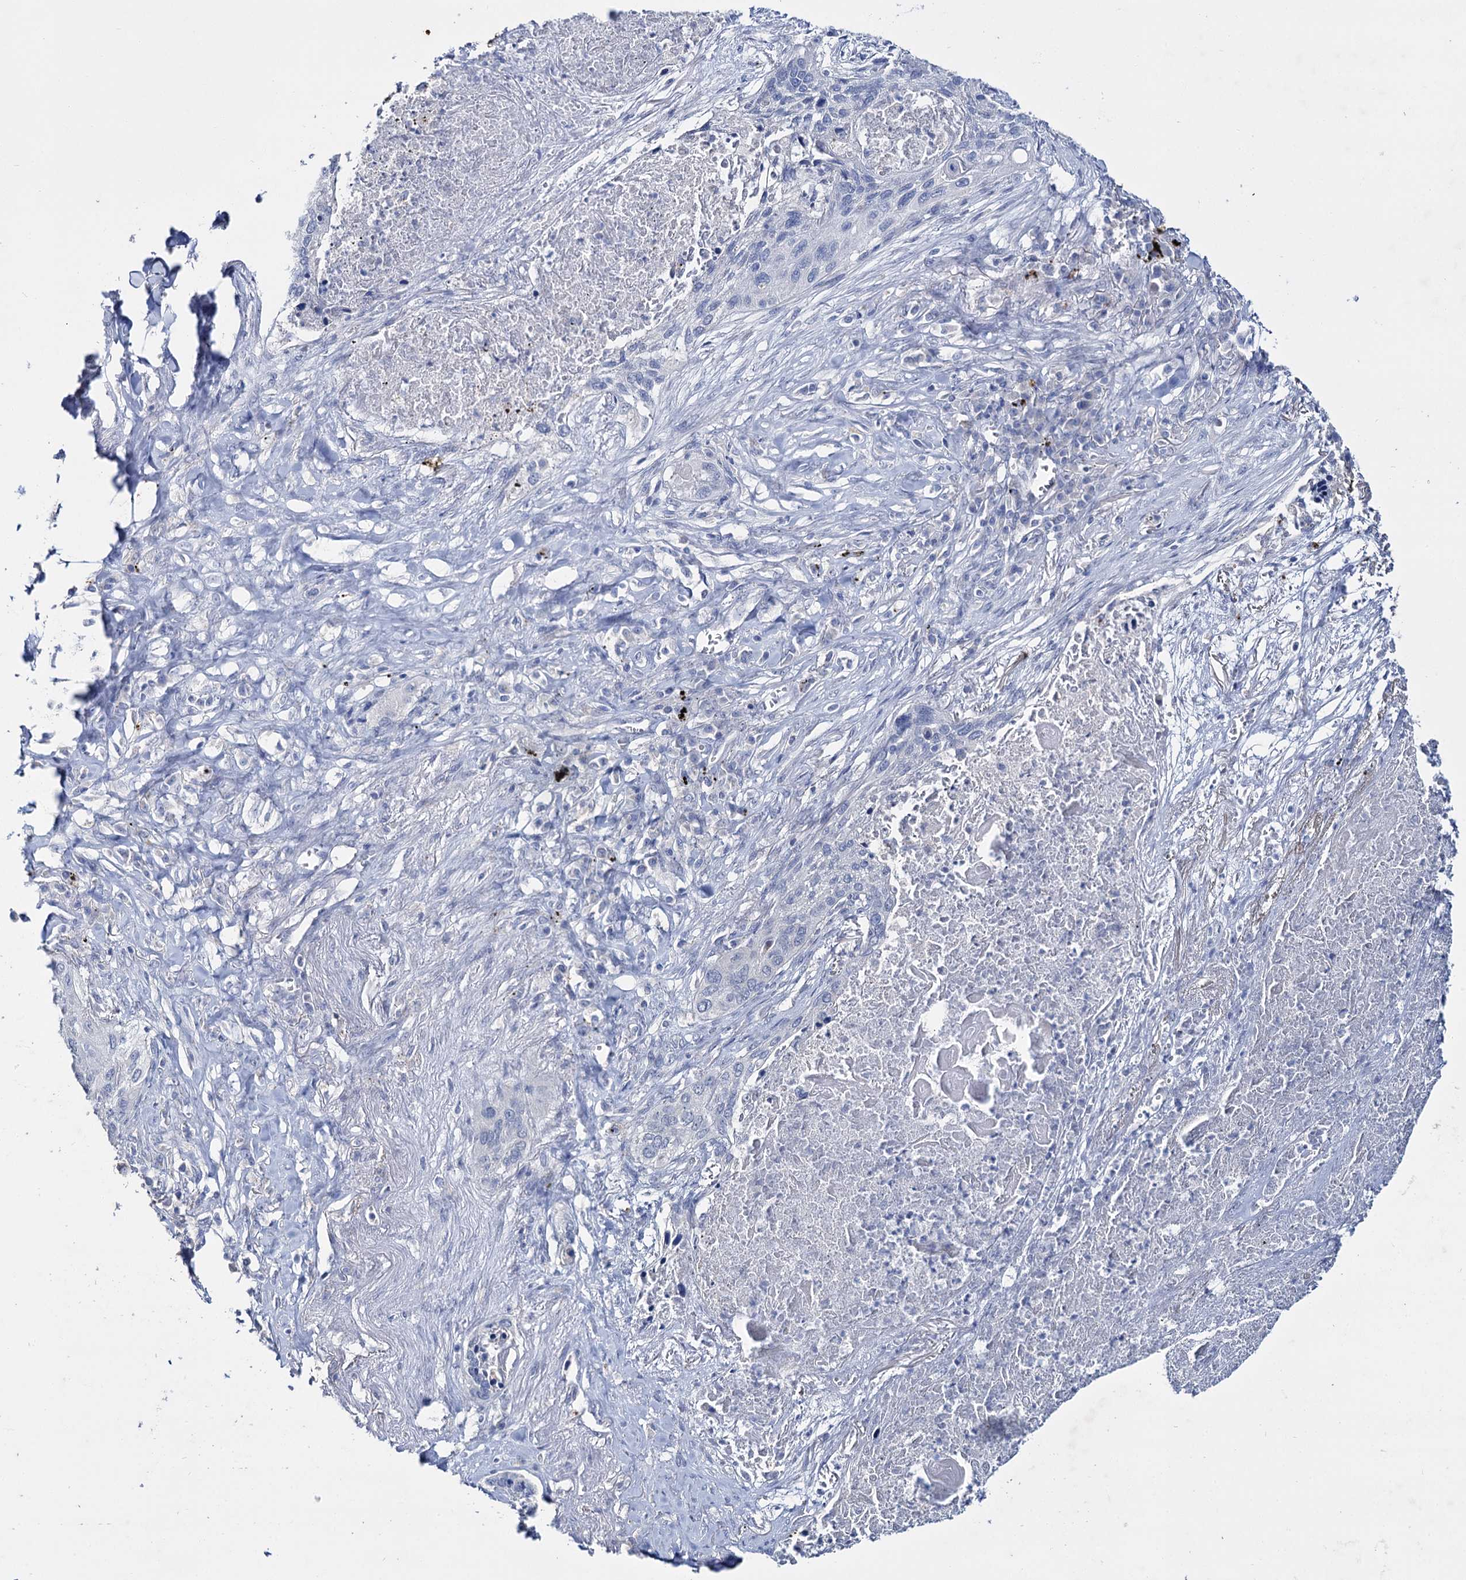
{"staining": {"intensity": "negative", "quantity": "none", "location": "none"}, "tissue": "lung cancer", "cell_type": "Tumor cells", "image_type": "cancer", "snomed": [{"axis": "morphology", "description": "Squamous cell carcinoma, NOS"}, {"axis": "topography", "description": "Lung"}], "caption": "An immunohistochemistry micrograph of lung cancer (squamous cell carcinoma) is shown. There is no staining in tumor cells of lung cancer (squamous cell carcinoma).", "gene": "LYZL4", "patient": {"sex": "female", "age": 63}}